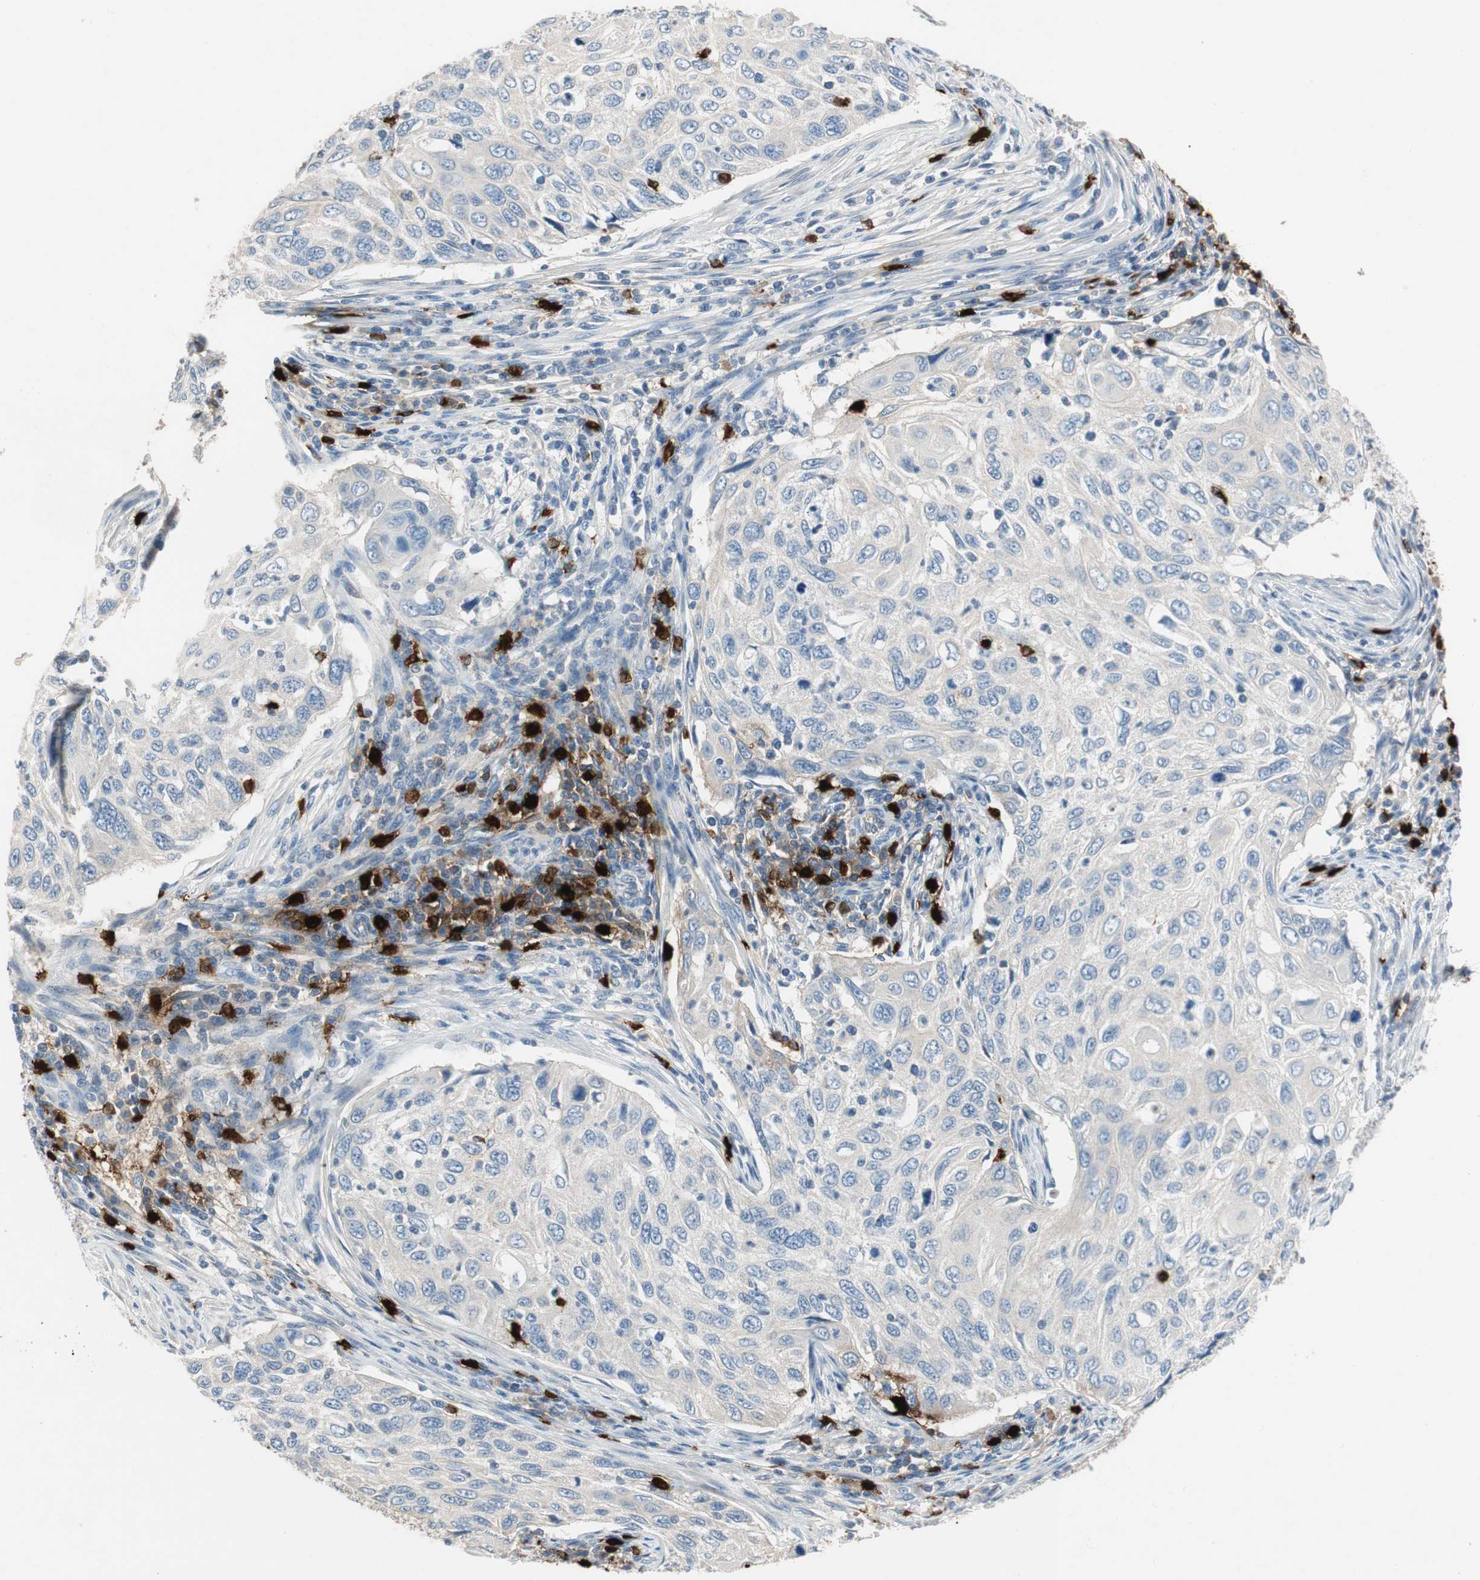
{"staining": {"intensity": "negative", "quantity": "none", "location": "none"}, "tissue": "cervical cancer", "cell_type": "Tumor cells", "image_type": "cancer", "snomed": [{"axis": "morphology", "description": "Squamous cell carcinoma, NOS"}, {"axis": "topography", "description": "Cervix"}], "caption": "Immunohistochemical staining of squamous cell carcinoma (cervical) reveals no significant expression in tumor cells. Brightfield microscopy of immunohistochemistry stained with DAB (3,3'-diaminobenzidine) (brown) and hematoxylin (blue), captured at high magnification.", "gene": "CPA3", "patient": {"sex": "female", "age": 70}}